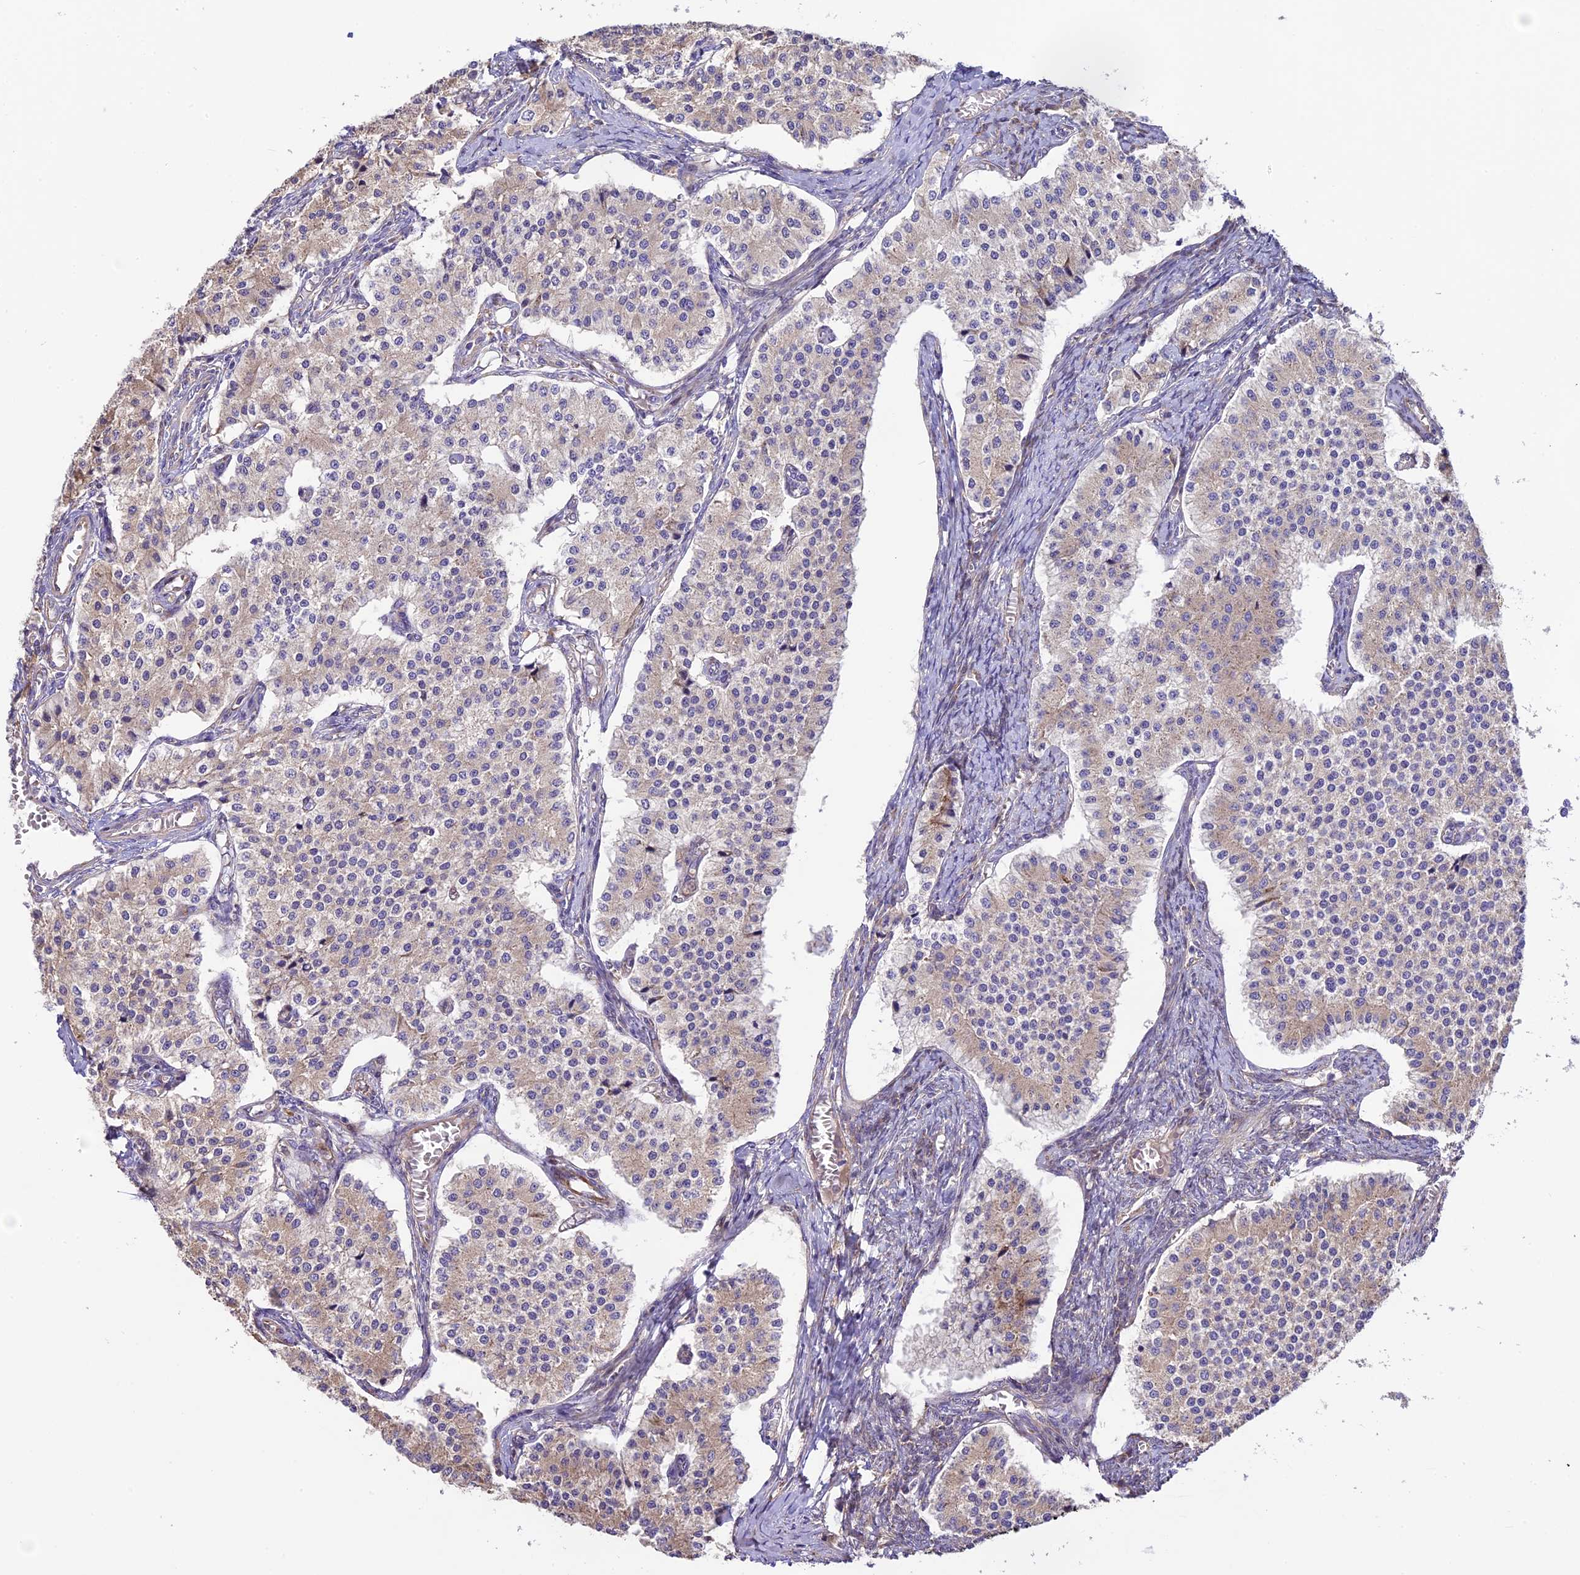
{"staining": {"intensity": "weak", "quantity": "<25%", "location": "cytoplasmic/membranous"}, "tissue": "carcinoid", "cell_type": "Tumor cells", "image_type": "cancer", "snomed": [{"axis": "morphology", "description": "Carcinoid, malignant, NOS"}, {"axis": "topography", "description": "Colon"}], "caption": "This is a histopathology image of IHC staining of carcinoid, which shows no staining in tumor cells.", "gene": "SPIRE1", "patient": {"sex": "female", "age": 52}}